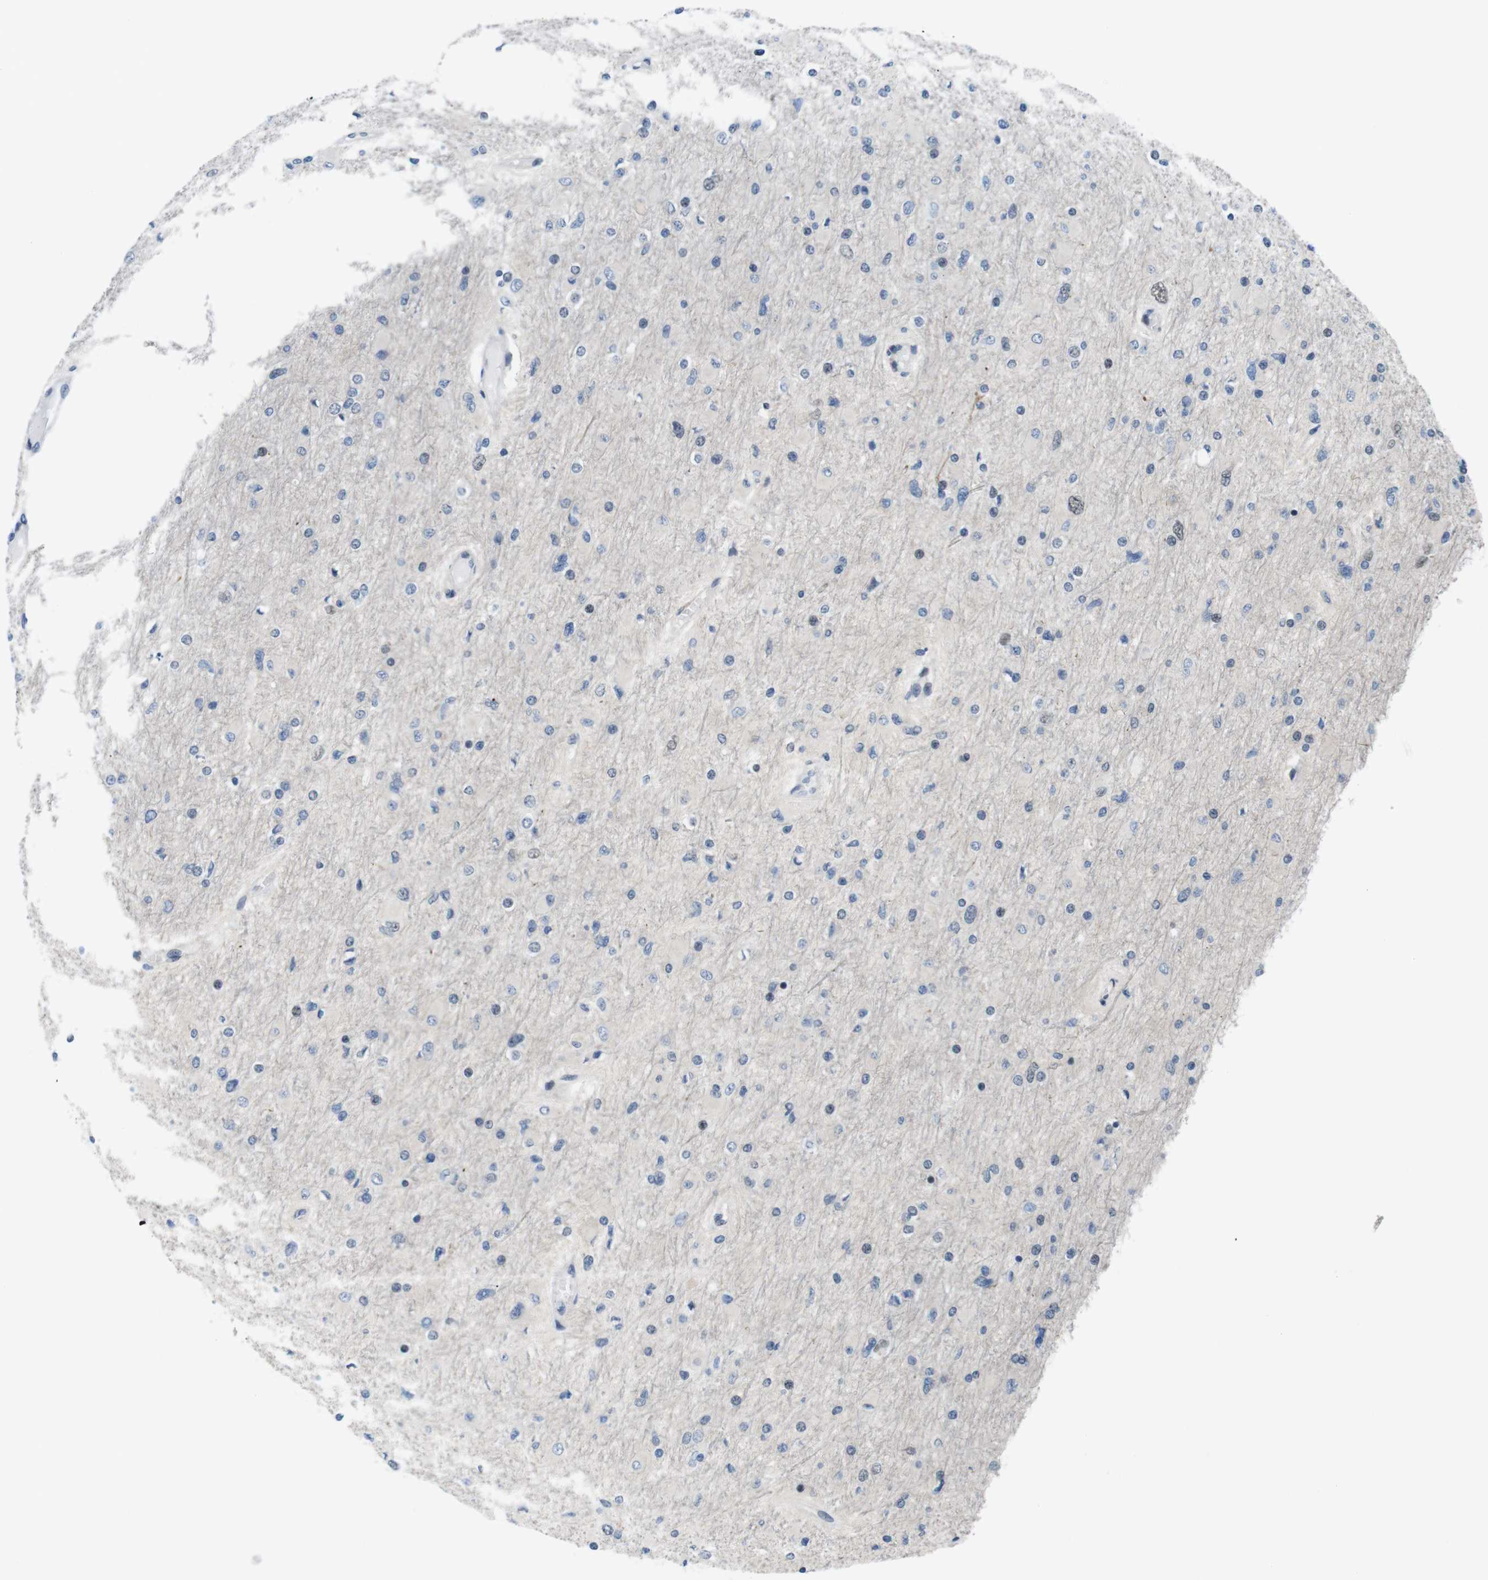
{"staining": {"intensity": "negative", "quantity": "none", "location": "none"}, "tissue": "glioma", "cell_type": "Tumor cells", "image_type": "cancer", "snomed": [{"axis": "morphology", "description": "Glioma, malignant, High grade"}, {"axis": "topography", "description": "Cerebral cortex"}], "caption": "The immunohistochemistry (IHC) photomicrograph has no significant positivity in tumor cells of malignant high-grade glioma tissue.", "gene": "SMCO2", "patient": {"sex": "female", "age": 36}}